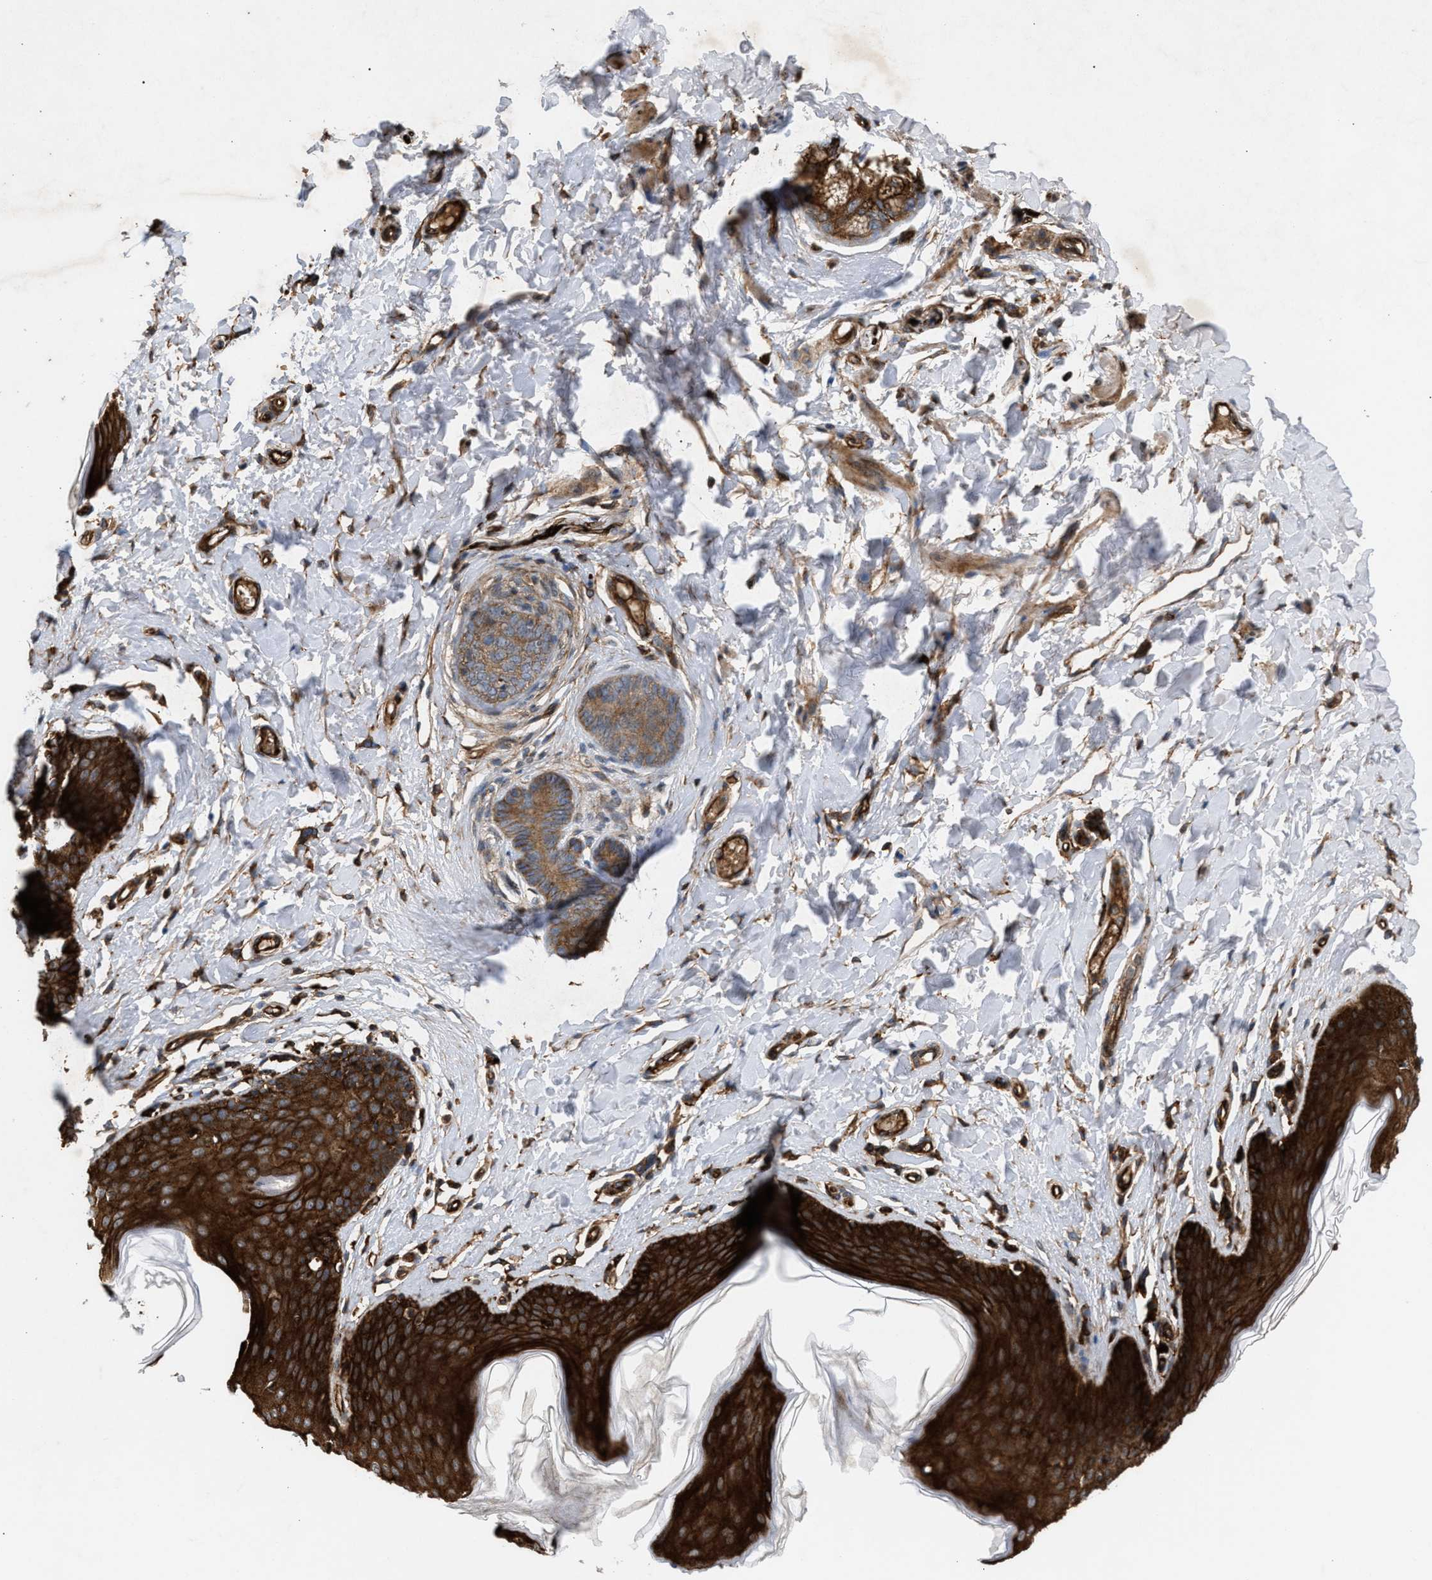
{"staining": {"intensity": "strong", "quantity": ">75%", "location": "cytoplasmic/membranous"}, "tissue": "skin", "cell_type": "Epidermal cells", "image_type": "normal", "snomed": [{"axis": "morphology", "description": "Normal tissue, NOS"}, {"axis": "topography", "description": "Vulva"}], "caption": "DAB (3,3'-diaminobenzidine) immunohistochemical staining of normal human skin shows strong cytoplasmic/membranous protein expression in about >75% of epidermal cells.", "gene": "GCC1", "patient": {"sex": "female", "age": 66}}